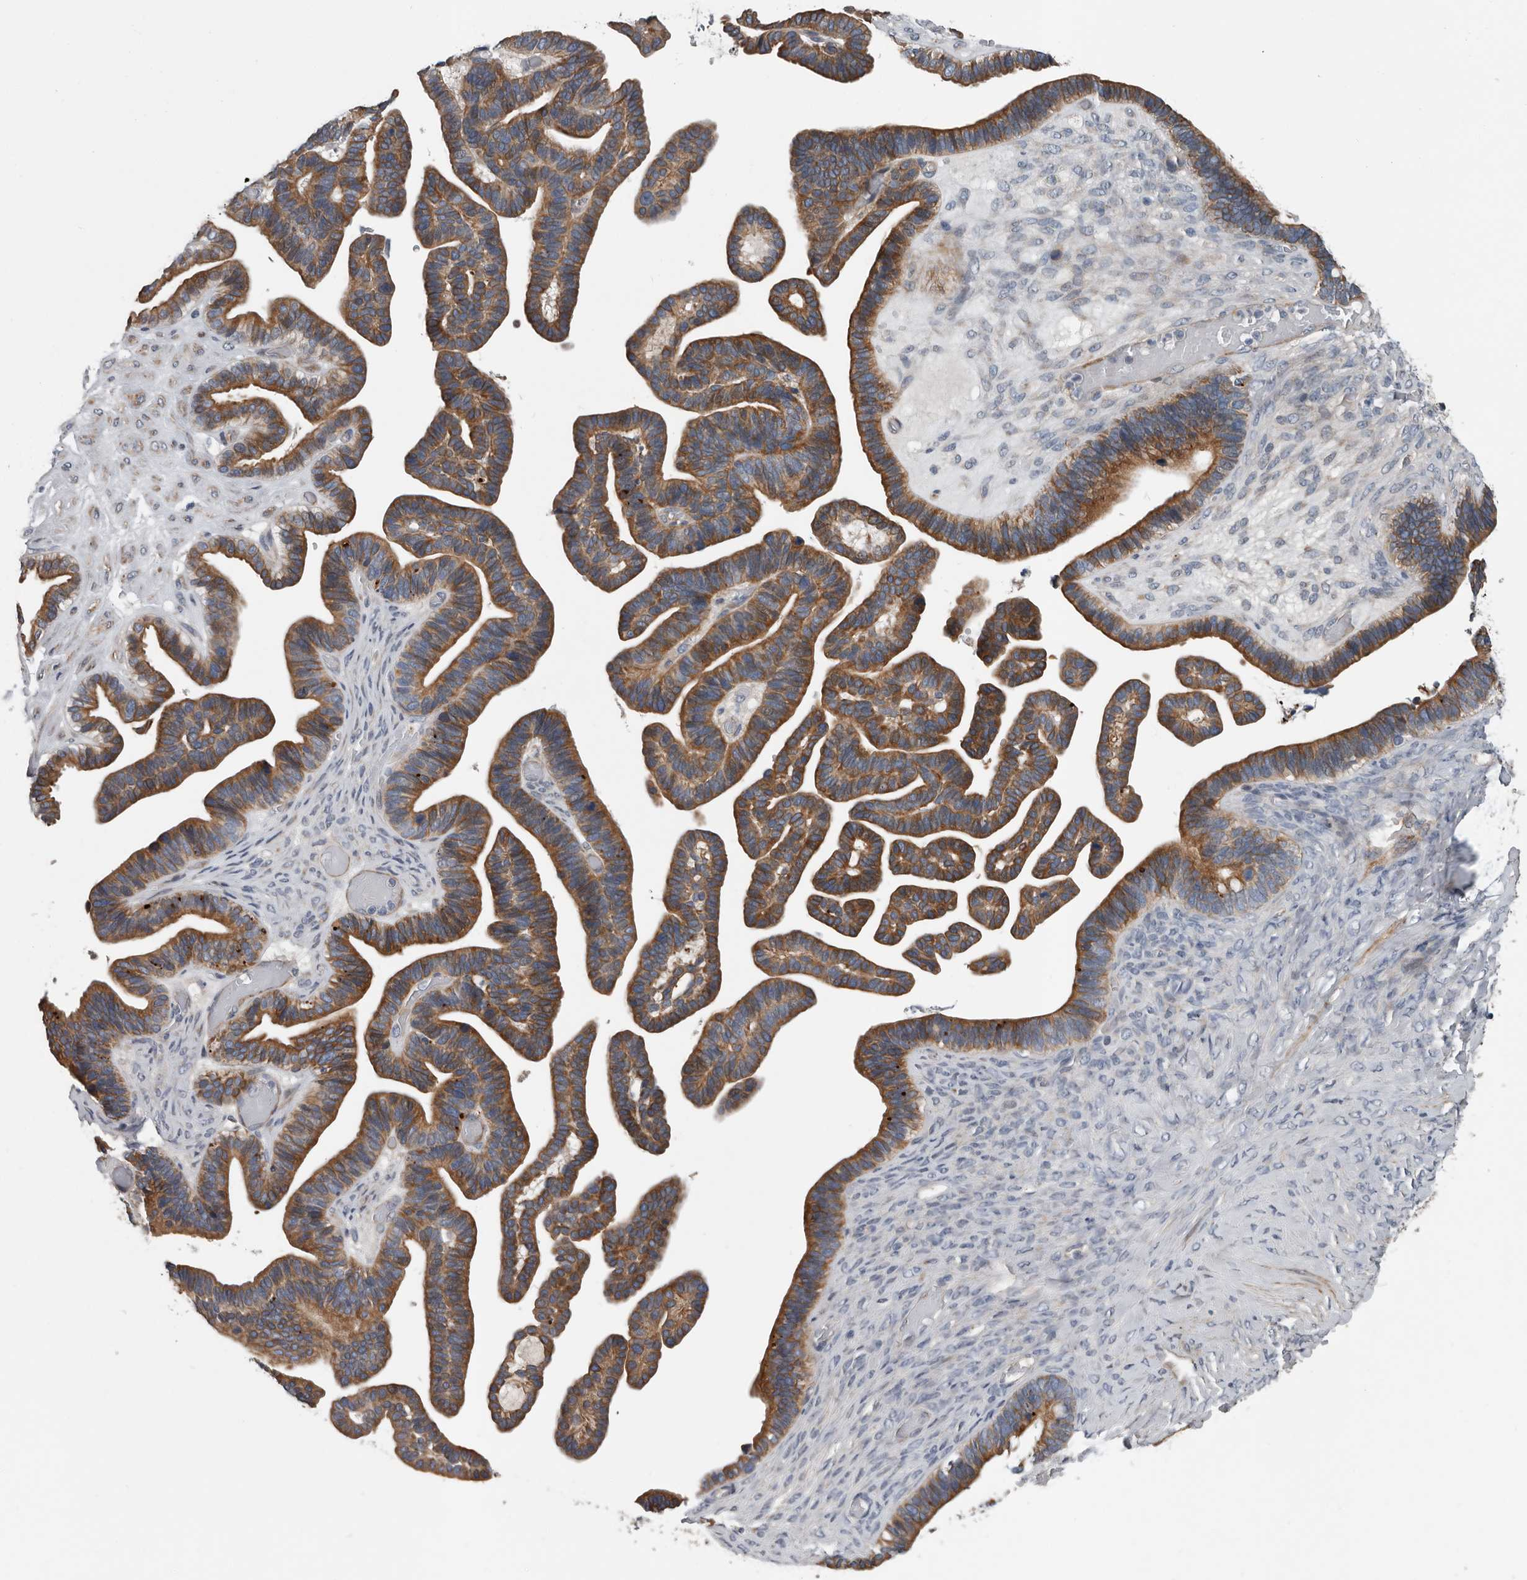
{"staining": {"intensity": "moderate", "quantity": ">75%", "location": "cytoplasmic/membranous"}, "tissue": "ovarian cancer", "cell_type": "Tumor cells", "image_type": "cancer", "snomed": [{"axis": "morphology", "description": "Cystadenocarcinoma, serous, NOS"}, {"axis": "topography", "description": "Ovary"}], "caption": "This is a histology image of immunohistochemistry (IHC) staining of ovarian serous cystadenocarcinoma, which shows moderate expression in the cytoplasmic/membranous of tumor cells.", "gene": "DPY19L4", "patient": {"sex": "female", "age": 56}}